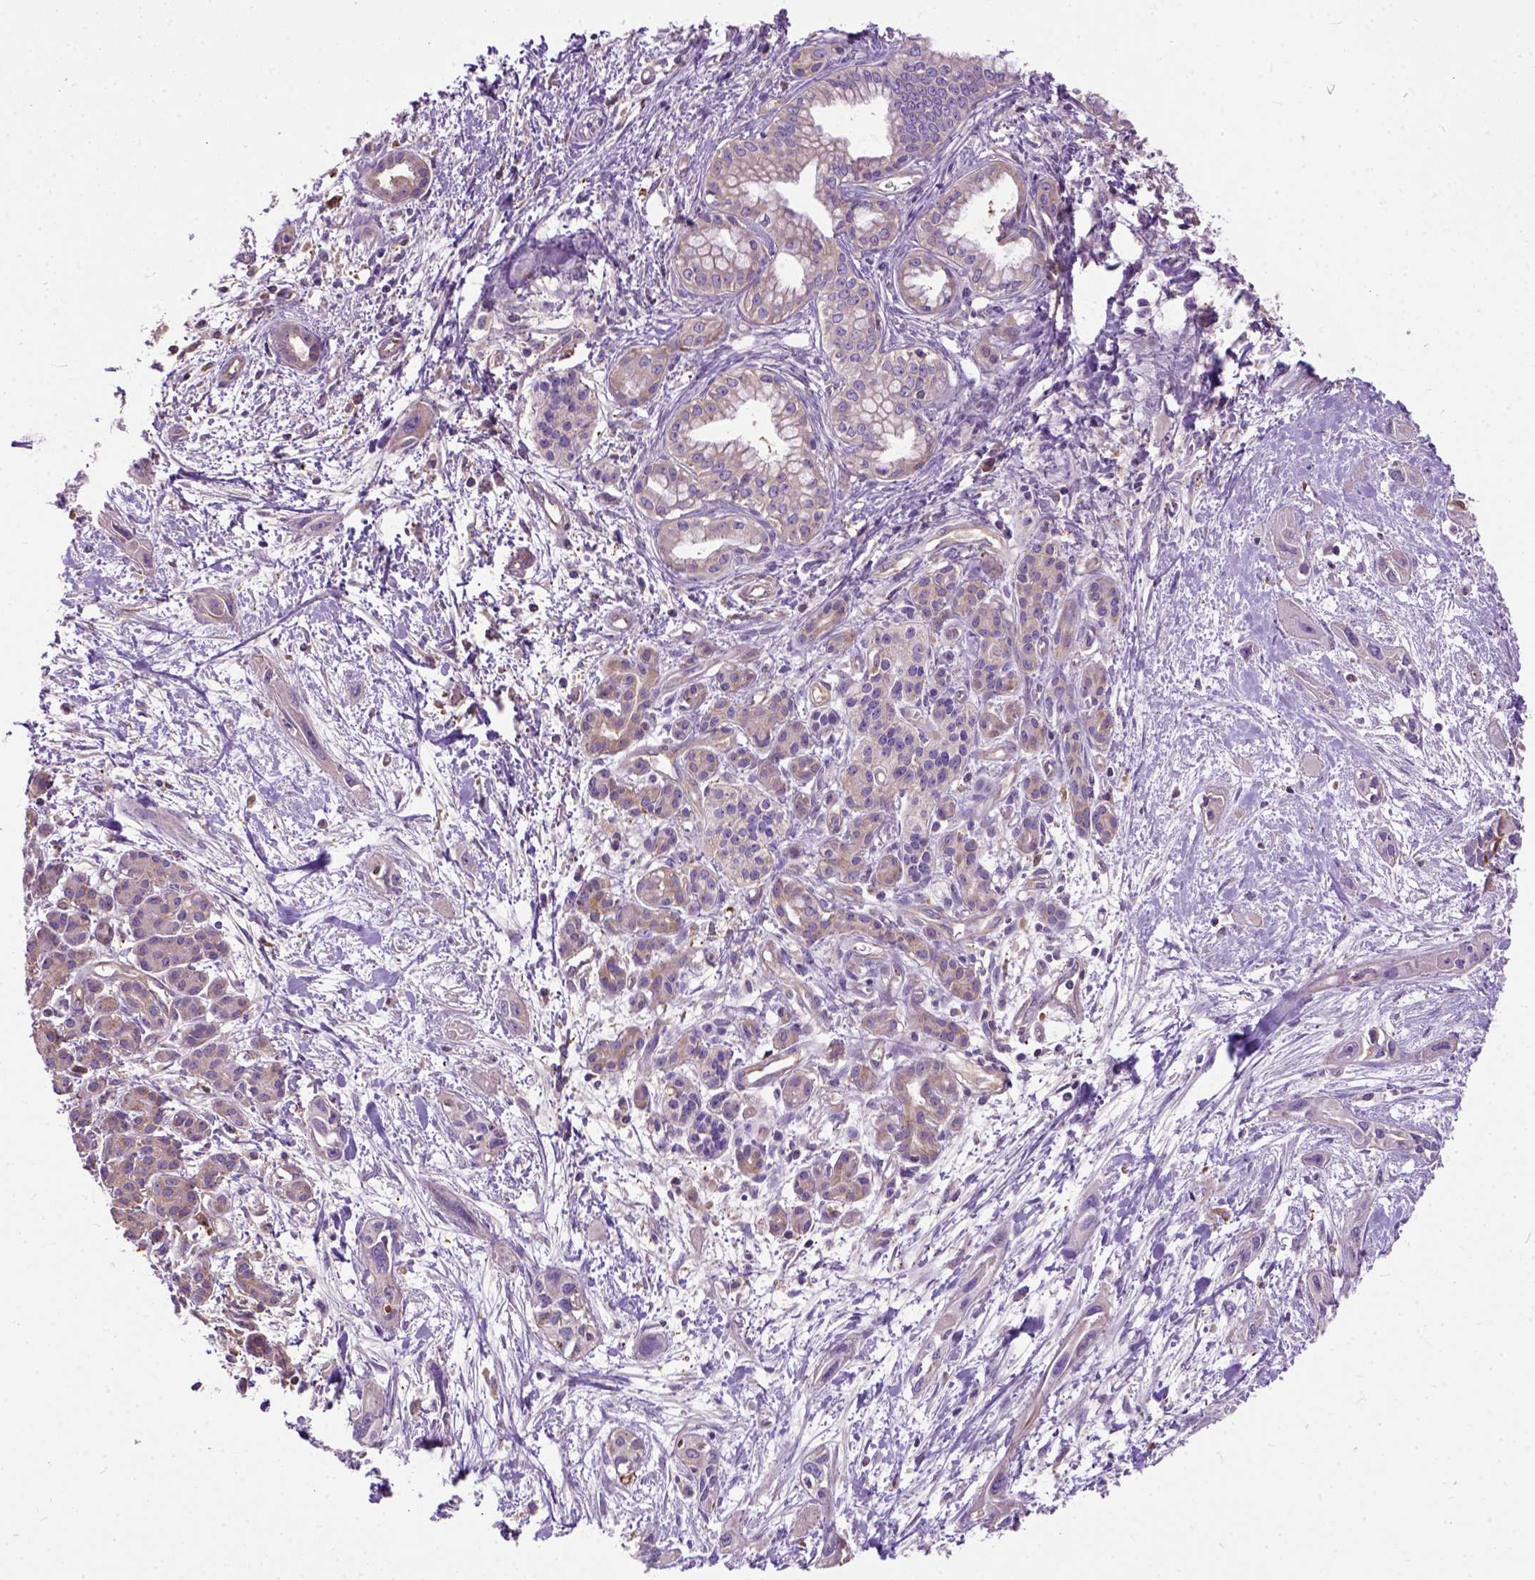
{"staining": {"intensity": "weak", "quantity": "25%-75%", "location": "cytoplasmic/membranous"}, "tissue": "pancreatic cancer", "cell_type": "Tumor cells", "image_type": "cancer", "snomed": [{"axis": "morphology", "description": "Adenocarcinoma, NOS"}, {"axis": "topography", "description": "Pancreas"}], "caption": "About 25%-75% of tumor cells in pancreatic cancer demonstrate weak cytoplasmic/membranous protein positivity as visualized by brown immunohistochemical staining.", "gene": "SEMA4F", "patient": {"sex": "female", "age": 55}}